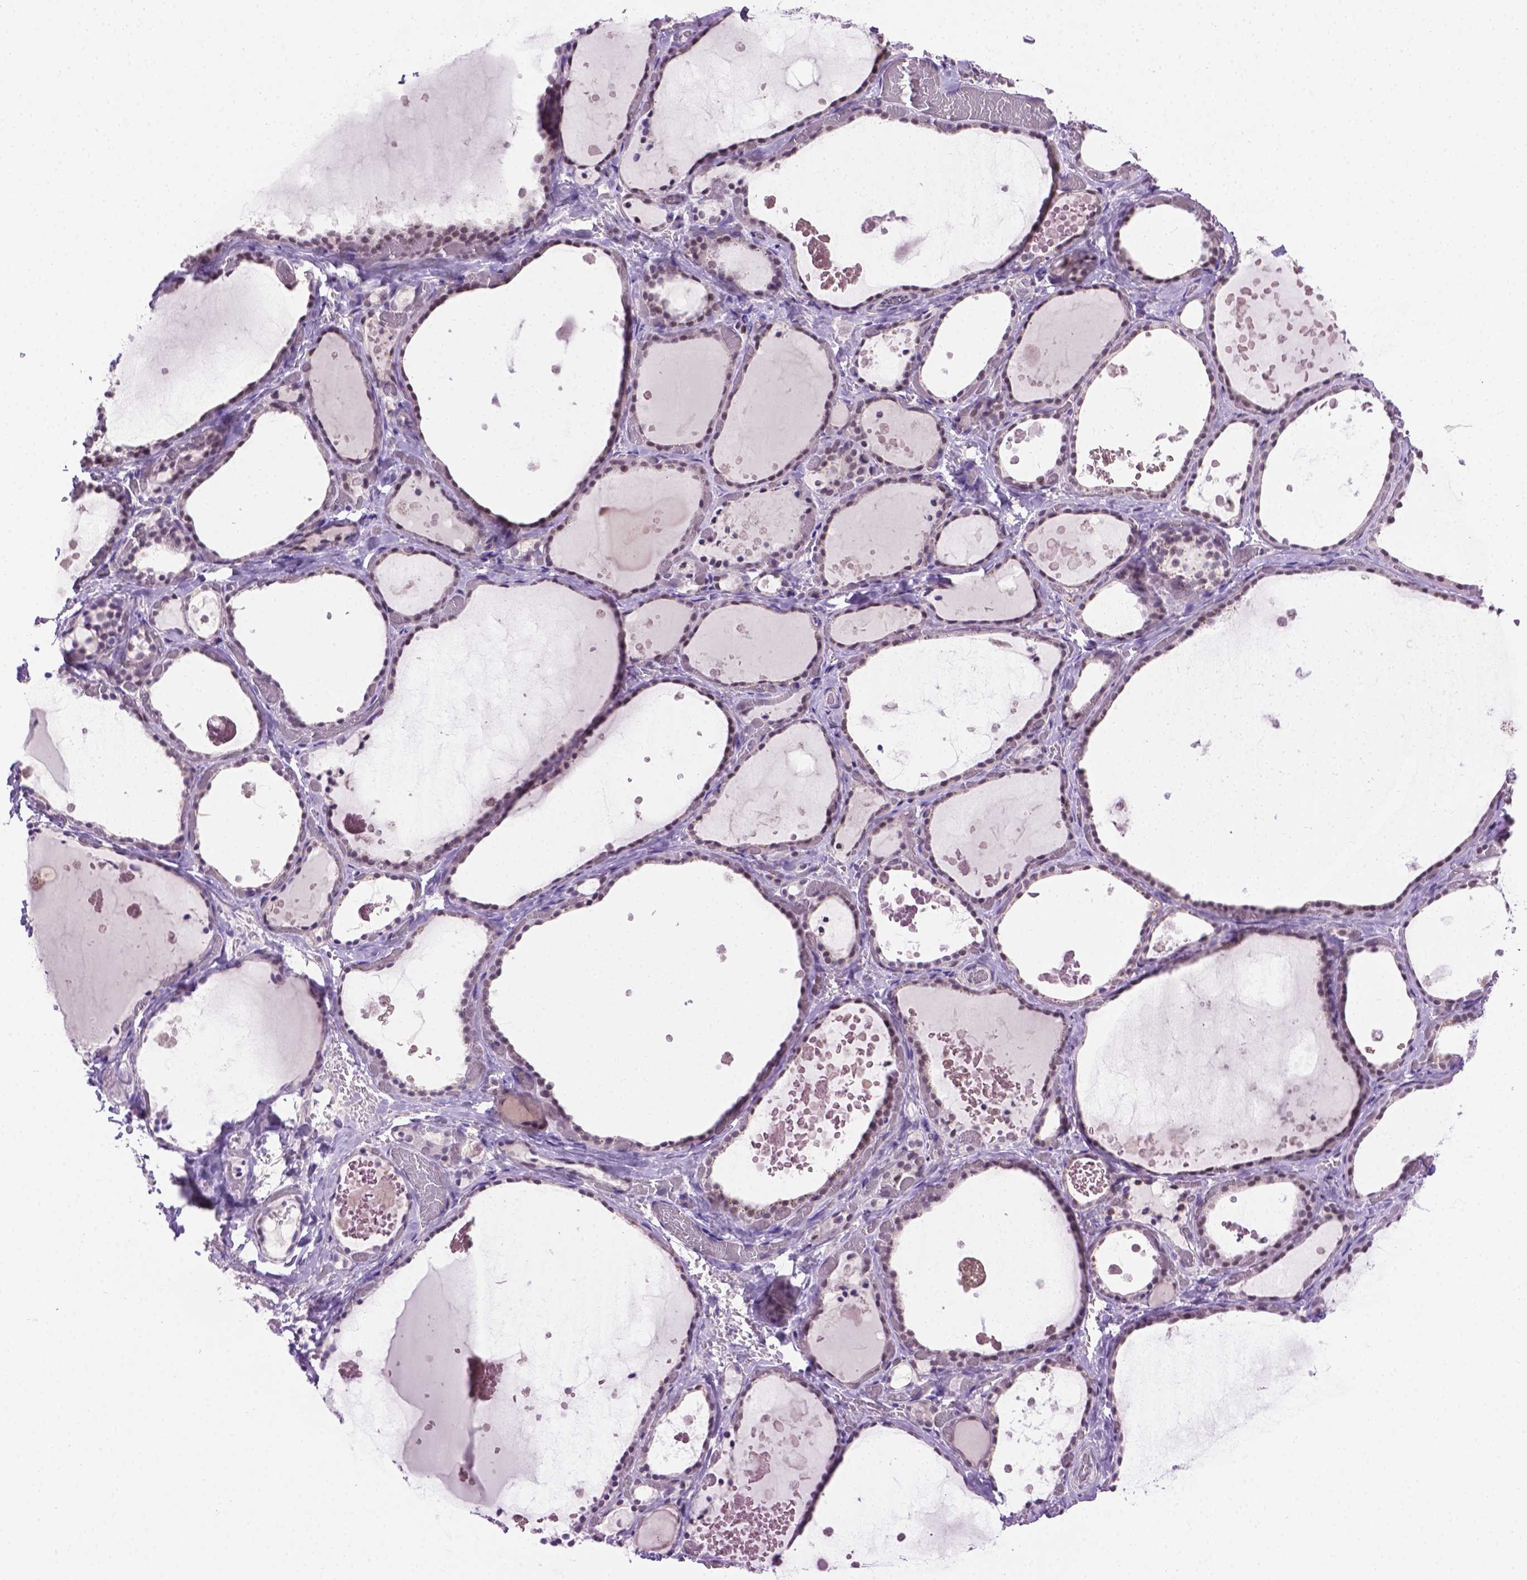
{"staining": {"intensity": "moderate", "quantity": "25%-75%", "location": "nuclear"}, "tissue": "thyroid gland", "cell_type": "Glandular cells", "image_type": "normal", "snomed": [{"axis": "morphology", "description": "Normal tissue, NOS"}, {"axis": "topography", "description": "Thyroid gland"}], "caption": "This is a micrograph of immunohistochemistry (IHC) staining of benign thyroid gland, which shows moderate positivity in the nuclear of glandular cells.", "gene": "ABI2", "patient": {"sex": "female", "age": 56}}